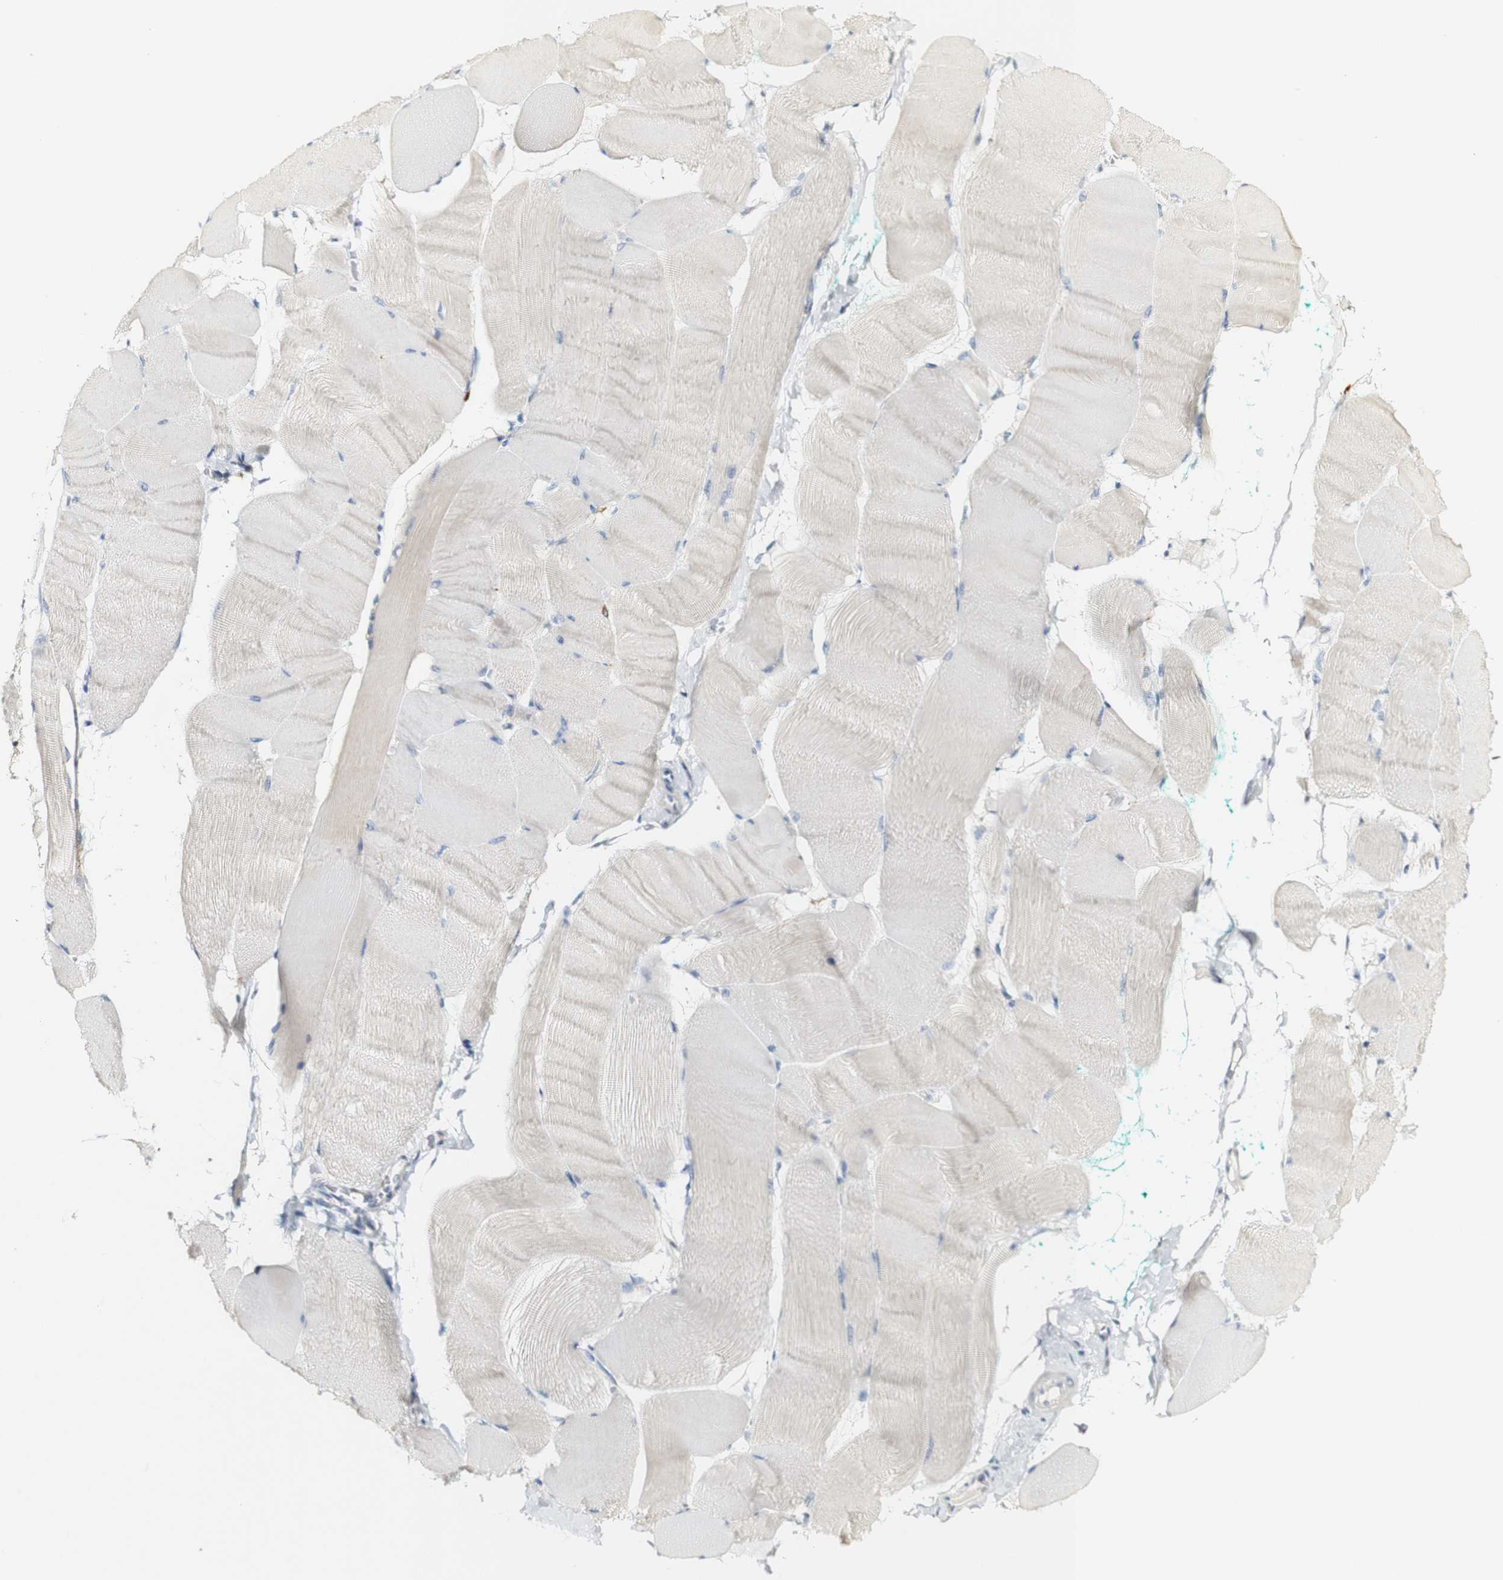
{"staining": {"intensity": "weak", "quantity": "<25%", "location": "cytoplasmic/membranous"}, "tissue": "skeletal muscle", "cell_type": "Myocytes", "image_type": "normal", "snomed": [{"axis": "morphology", "description": "Normal tissue, NOS"}, {"axis": "morphology", "description": "Squamous cell carcinoma, NOS"}, {"axis": "topography", "description": "Skeletal muscle"}], "caption": "There is no significant expression in myocytes of skeletal muscle. (DAB (3,3'-diaminobenzidine) immunohistochemistry (IHC) with hematoxylin counter stain).", "gene": "FMO3", "patient": {"sex": "male", "age": 51}}